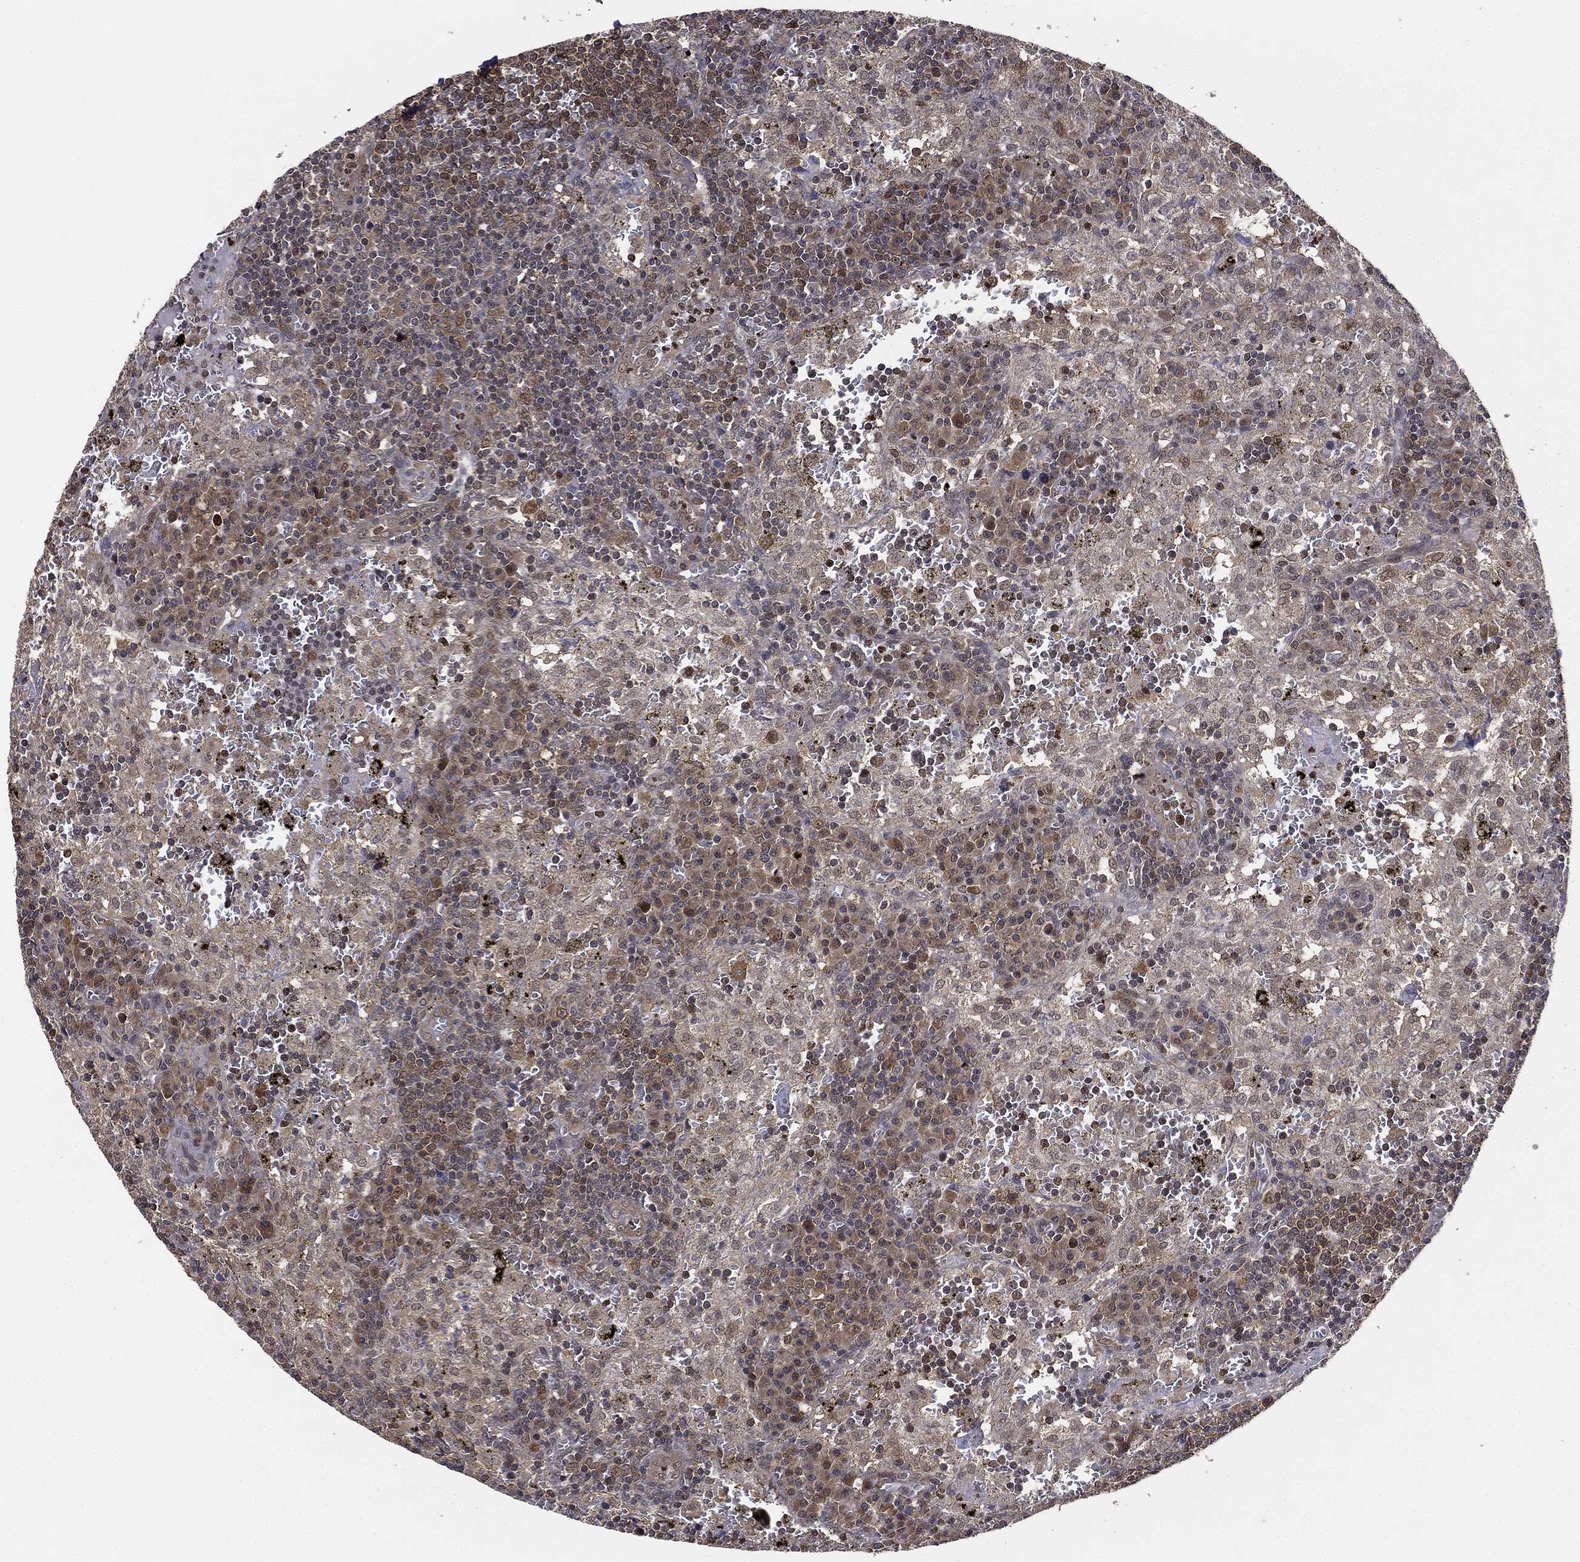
{"staining": {"intensity": "weak", "quantity": "25%-75%", "location": "cytoplasmic/membranous"}, "tissue": "lymph node", "cell_type": "Germinal center cells", "image_type": "normal", "snomed": [{"axis": "morphology", "description": "Normal tissue, NOS"}, {"axis": "topography", "description": "Lymph node"}], "caption": "Protein staining reveals weak cytoplasmic/membranous expression in about 25%-75% of germinal center cells in unremarkable lymph node. The staining is performed using DAB (3,3'-diaminobenzidine) brown chromogen to label protein expression. The nuclei are counter-stained blue using hematoxylin.", "gene": "TBC1D22A", "patient": {"sex": "male", "age": 62}}